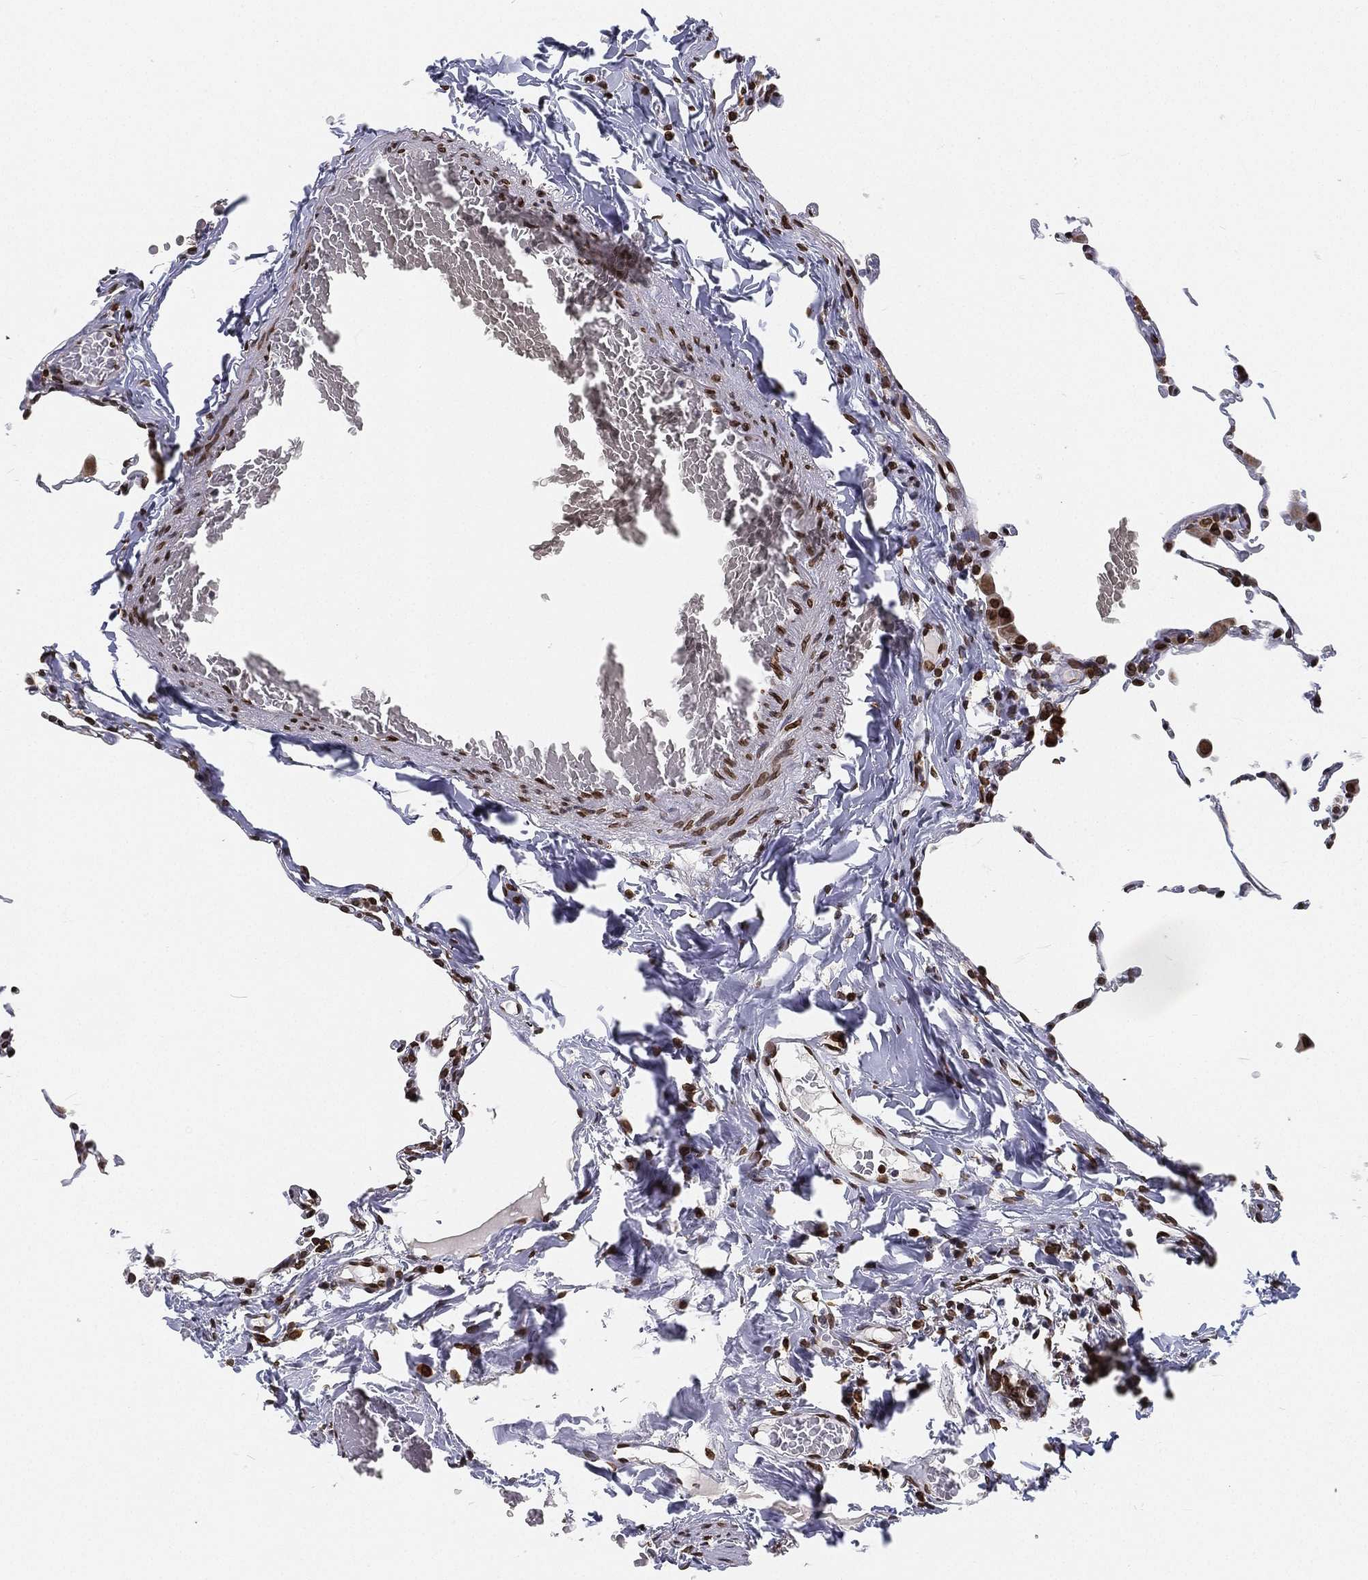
{"staining": {"intensity": "strong", "quantity": ">75%", "location": "nuclear"}, "tissue": "lung", "cell_type": "Alveolar cells", "image_type": "normal", "snomed": [{"axis": "morphology", "description": "Normal tissue, NOS"}, {"axis": "topography", "description": "Lung"}], "caption": "Immunohistochemistry (IHC) staining of unremarkable lung, which exhibits high levels of strong nuclear staining in about >75% of alveolar cells indicating strong nuclear protein staining. The staining was performed using DAB (brown) for protein detection and nuclei were counterstained in hematoxylin (blue).", "gene": "PALB2", "patient": {"sex": "female", "age": 57}}